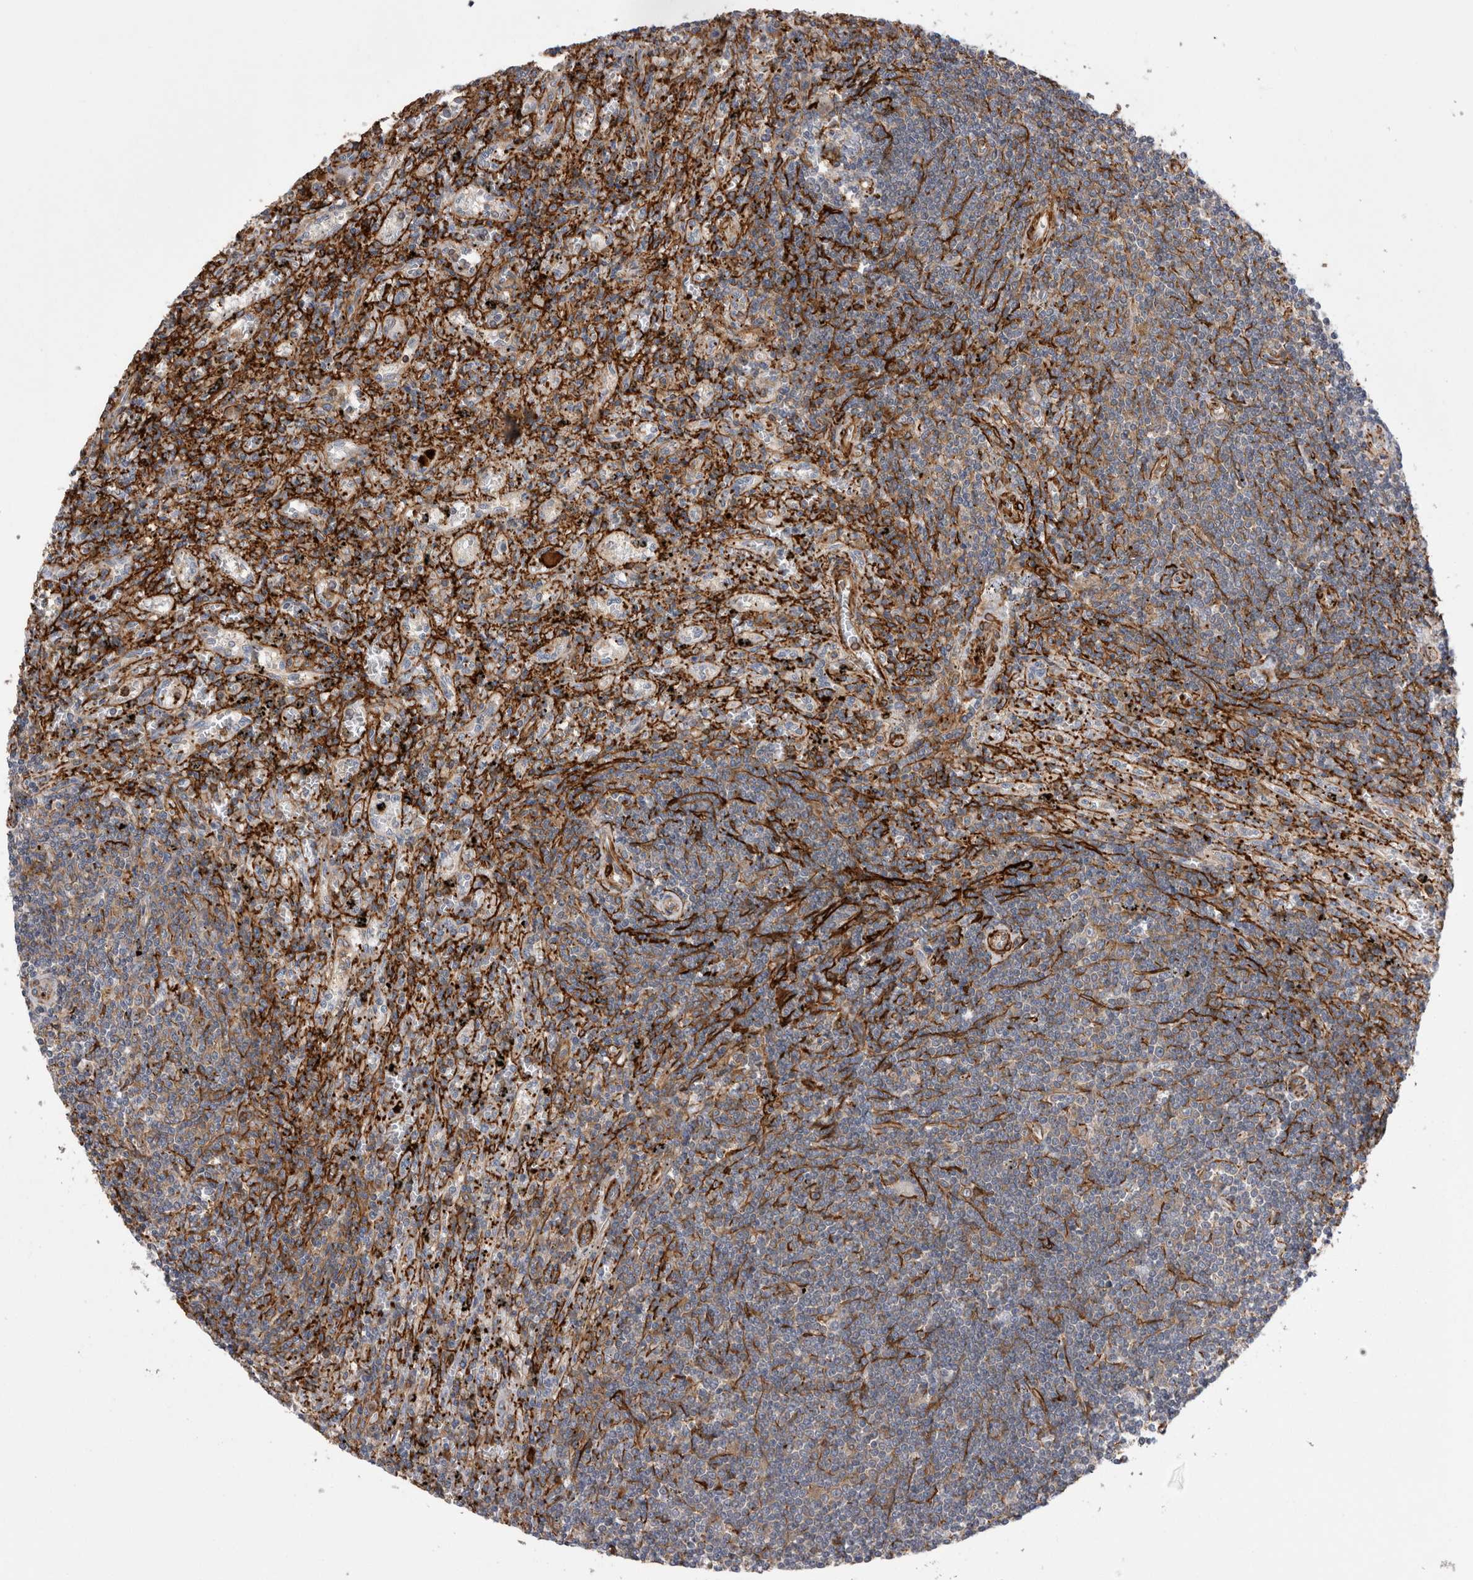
{"staining": {"intensity": "moderate", "quantity": "<25%", "location": "cytoplasmic/membranous"}, "tissue": "lymphoma", "cell_type": "Tumor cells", "image_type": "cancer", "snomed": [{"axis": "morphology", "description": "Malignant lymphoma, non-Hodgkin's type, Low grade"}, {"axis": "topography", "description": "Spleen"}], "caption": "Brown immunohistochemical staining in lymphoma demonstrates moderate cytoplasmic/membranous positivity in about <25% of tumor cells.", "gene": "EPRS1", "patient": {"sex": "male", "age": 76}}